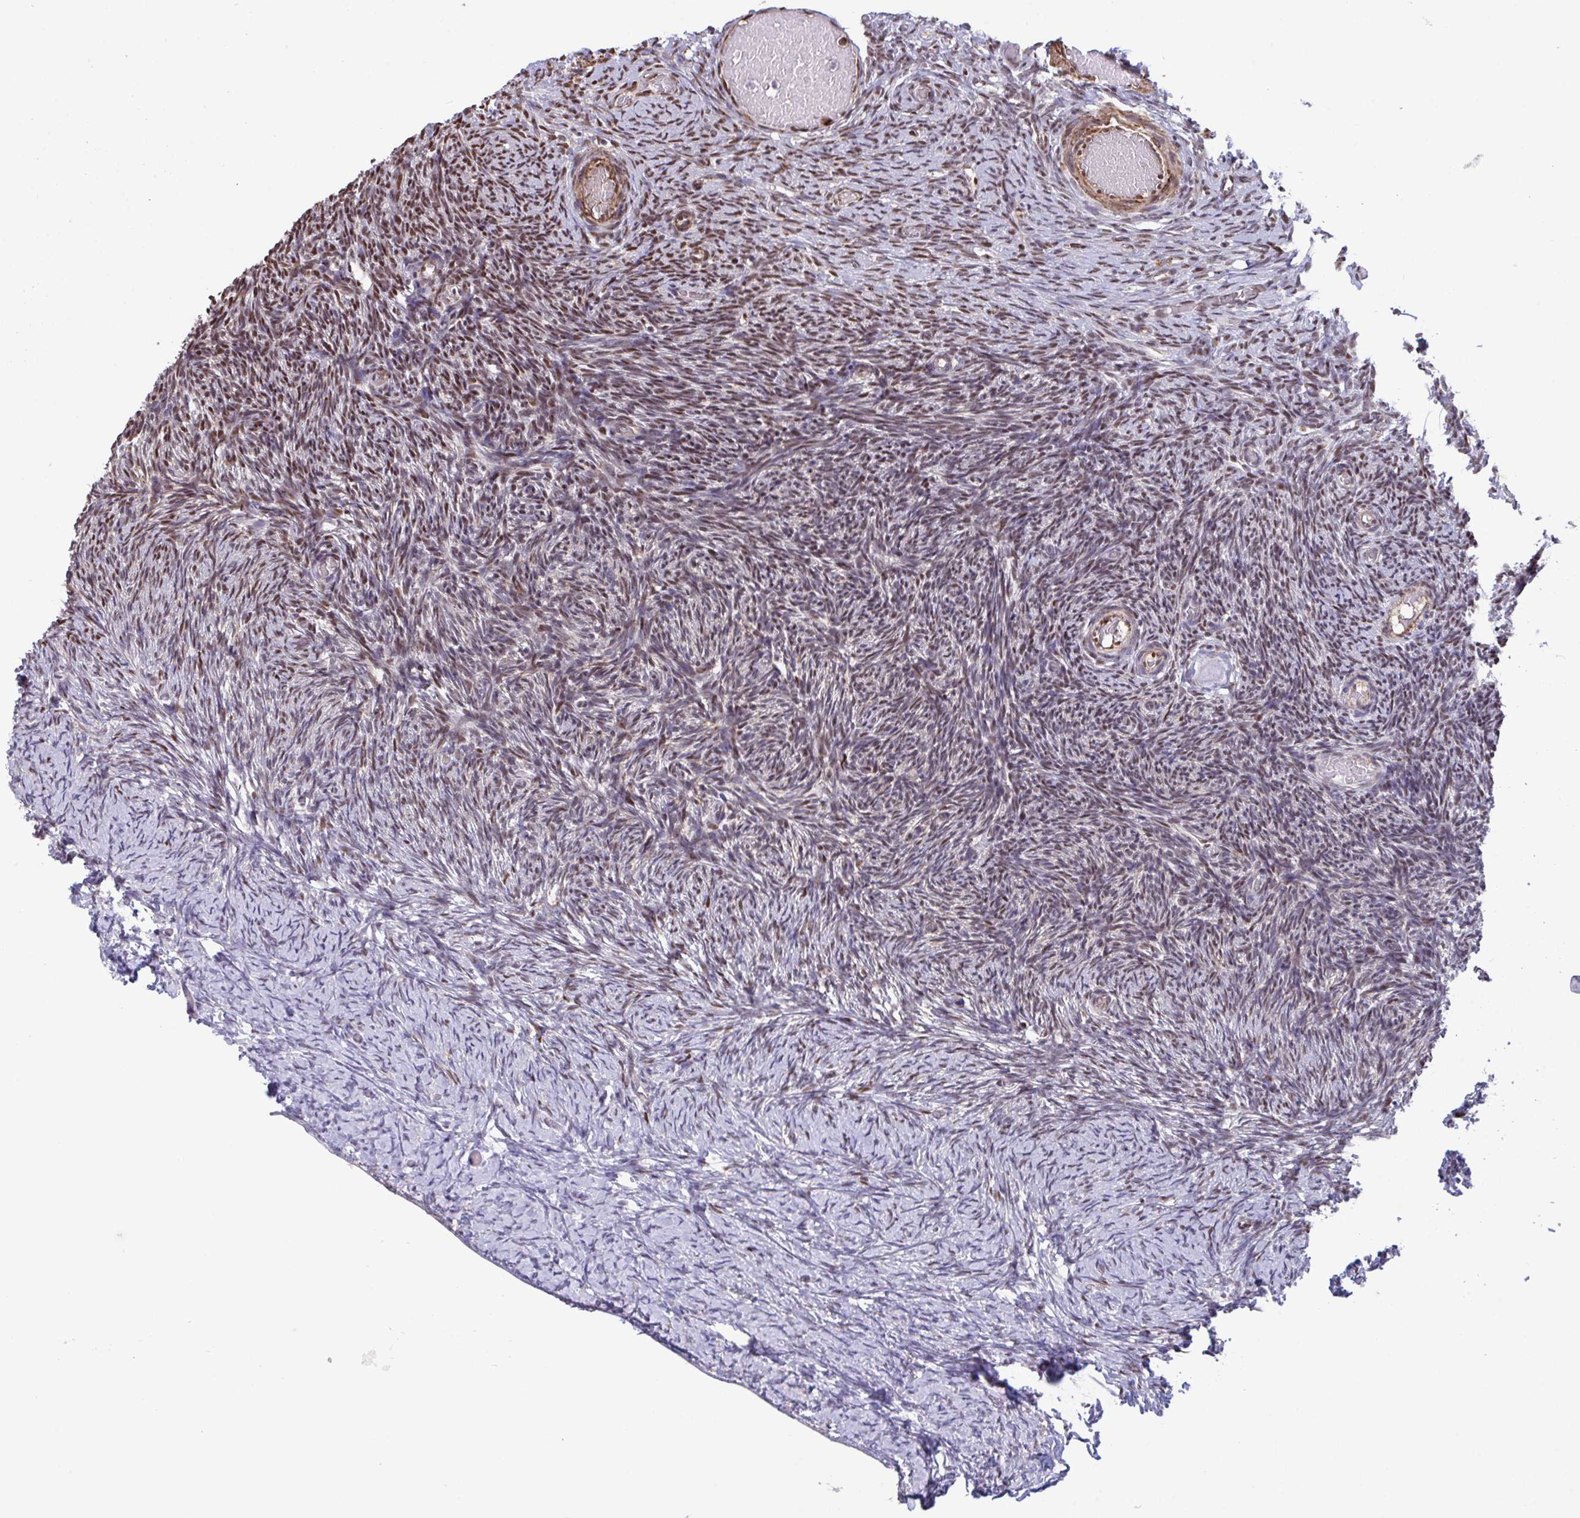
{"staining": {"intensity": "negative", "quantity": "none", "location": "none"}, "tissue": "ovary", "cell_type": "Follicle cells", "image_type": "normal", "snomed": [{"axis": "morphology", "description": "Normal tissue, NOS"}, {"axis": "topography", "description": "Ovary"}], "caption": "IHC micrograph of unremarkable ovary: human ovary stained with DAB displays no significant protein expression in follicle cells. The staining is performed using DAB brown chromogen with nuclei counter-stained in using hematoxylin.", "gene": "PELI1", "patient": {"sex": "female", "age": 39}}